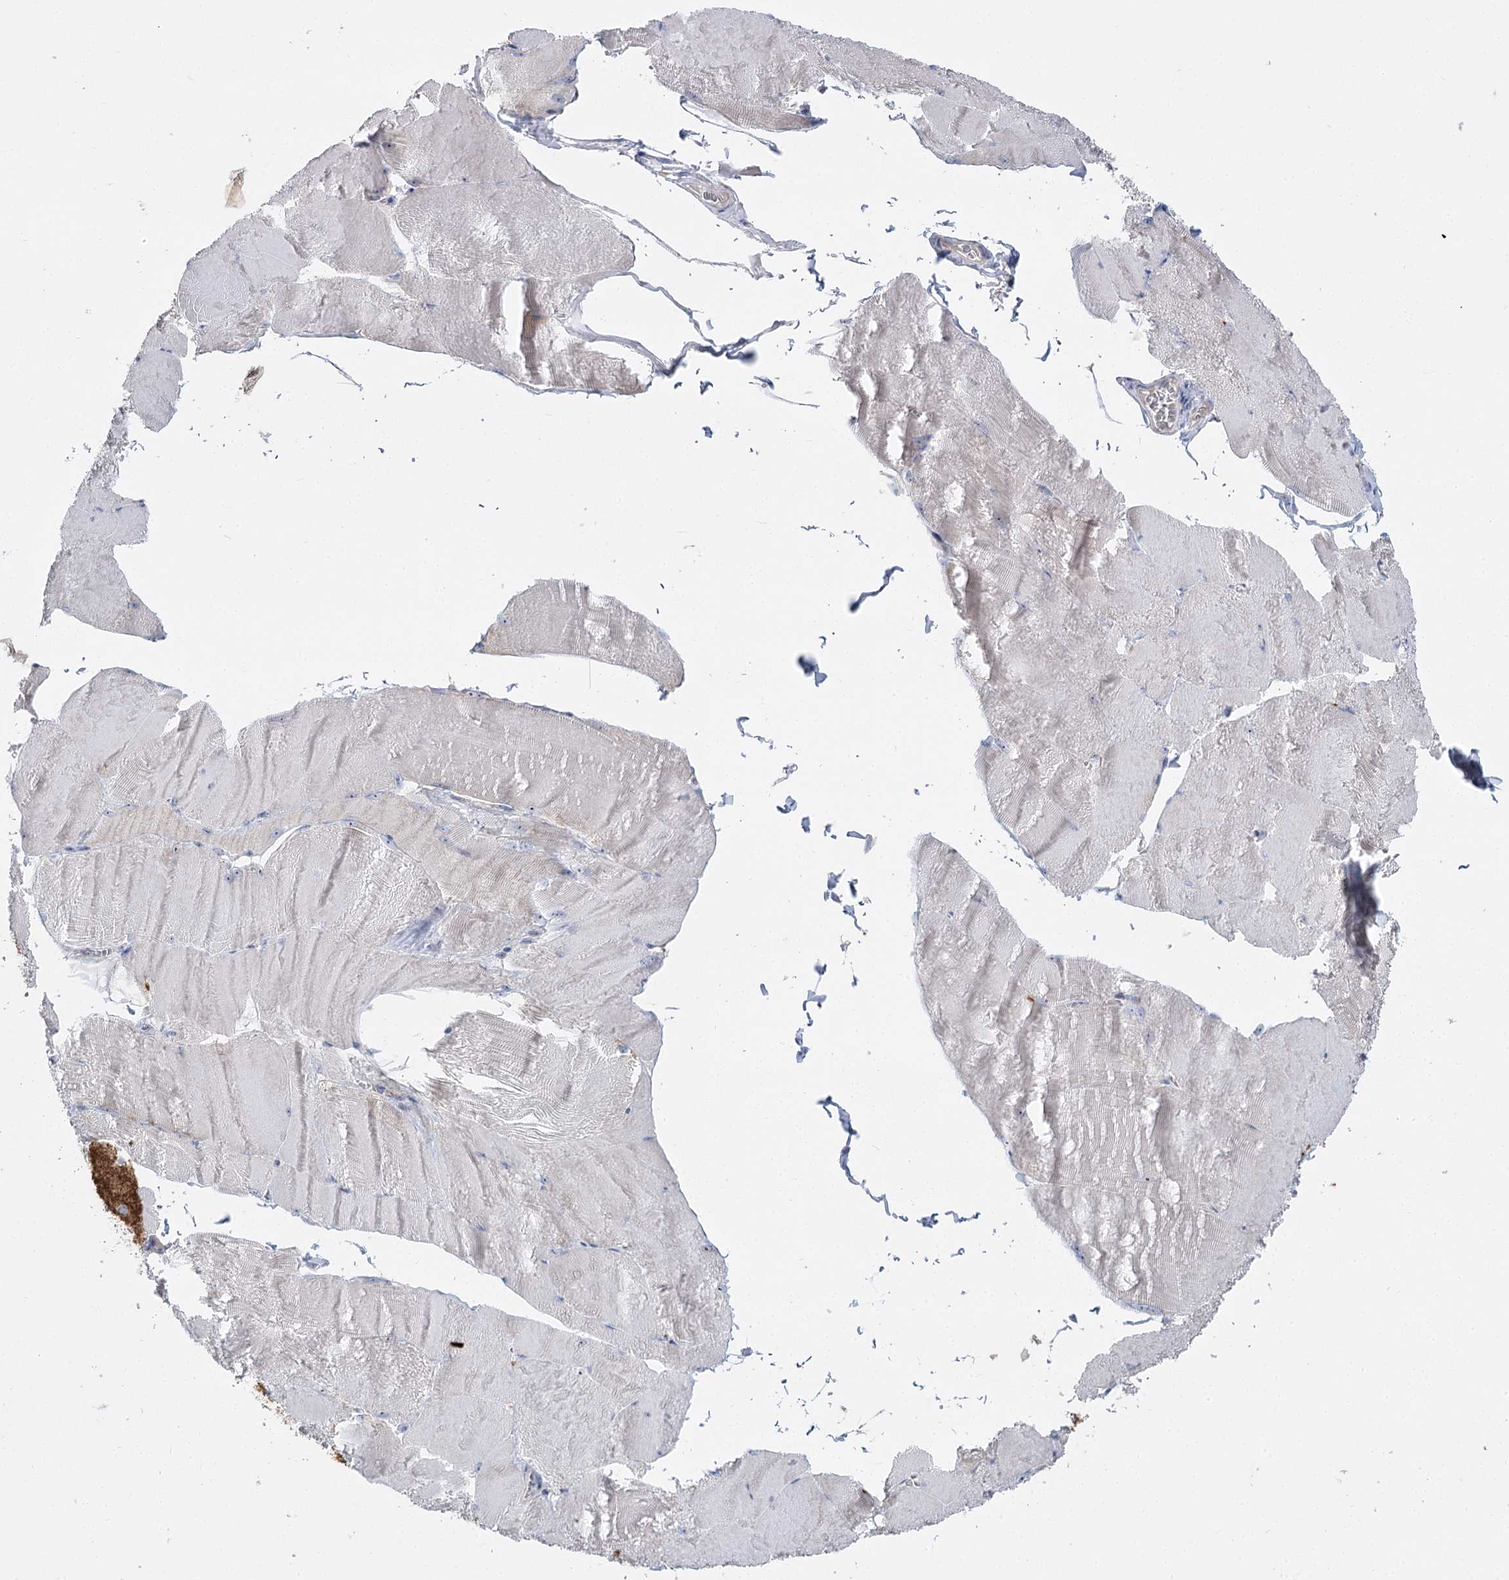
{"staining": {"intensity": "negative", "quantity": "none", "location": "none"}, "tissue": "skeletal muscle", "cell_type": "Myocytes", "image_type": "normal", "snomed": [{"axis": "morphology", "description": "Normal tissue, NOS"}, {"axis": "morphology", "description": "Basal cell carcinoma"}, {"axis": "topography", "description": "Skeletal muscle"}], "caption": "Immunohistochemistry of unremarkable skeletal muscle reveals no positivity in myocytes. (DAB (3,3'-diaminobenzidine) immunohistochemistry, high magnification).", "gene": "SUOX", "patient": {"sex": "female", "age": 64}}